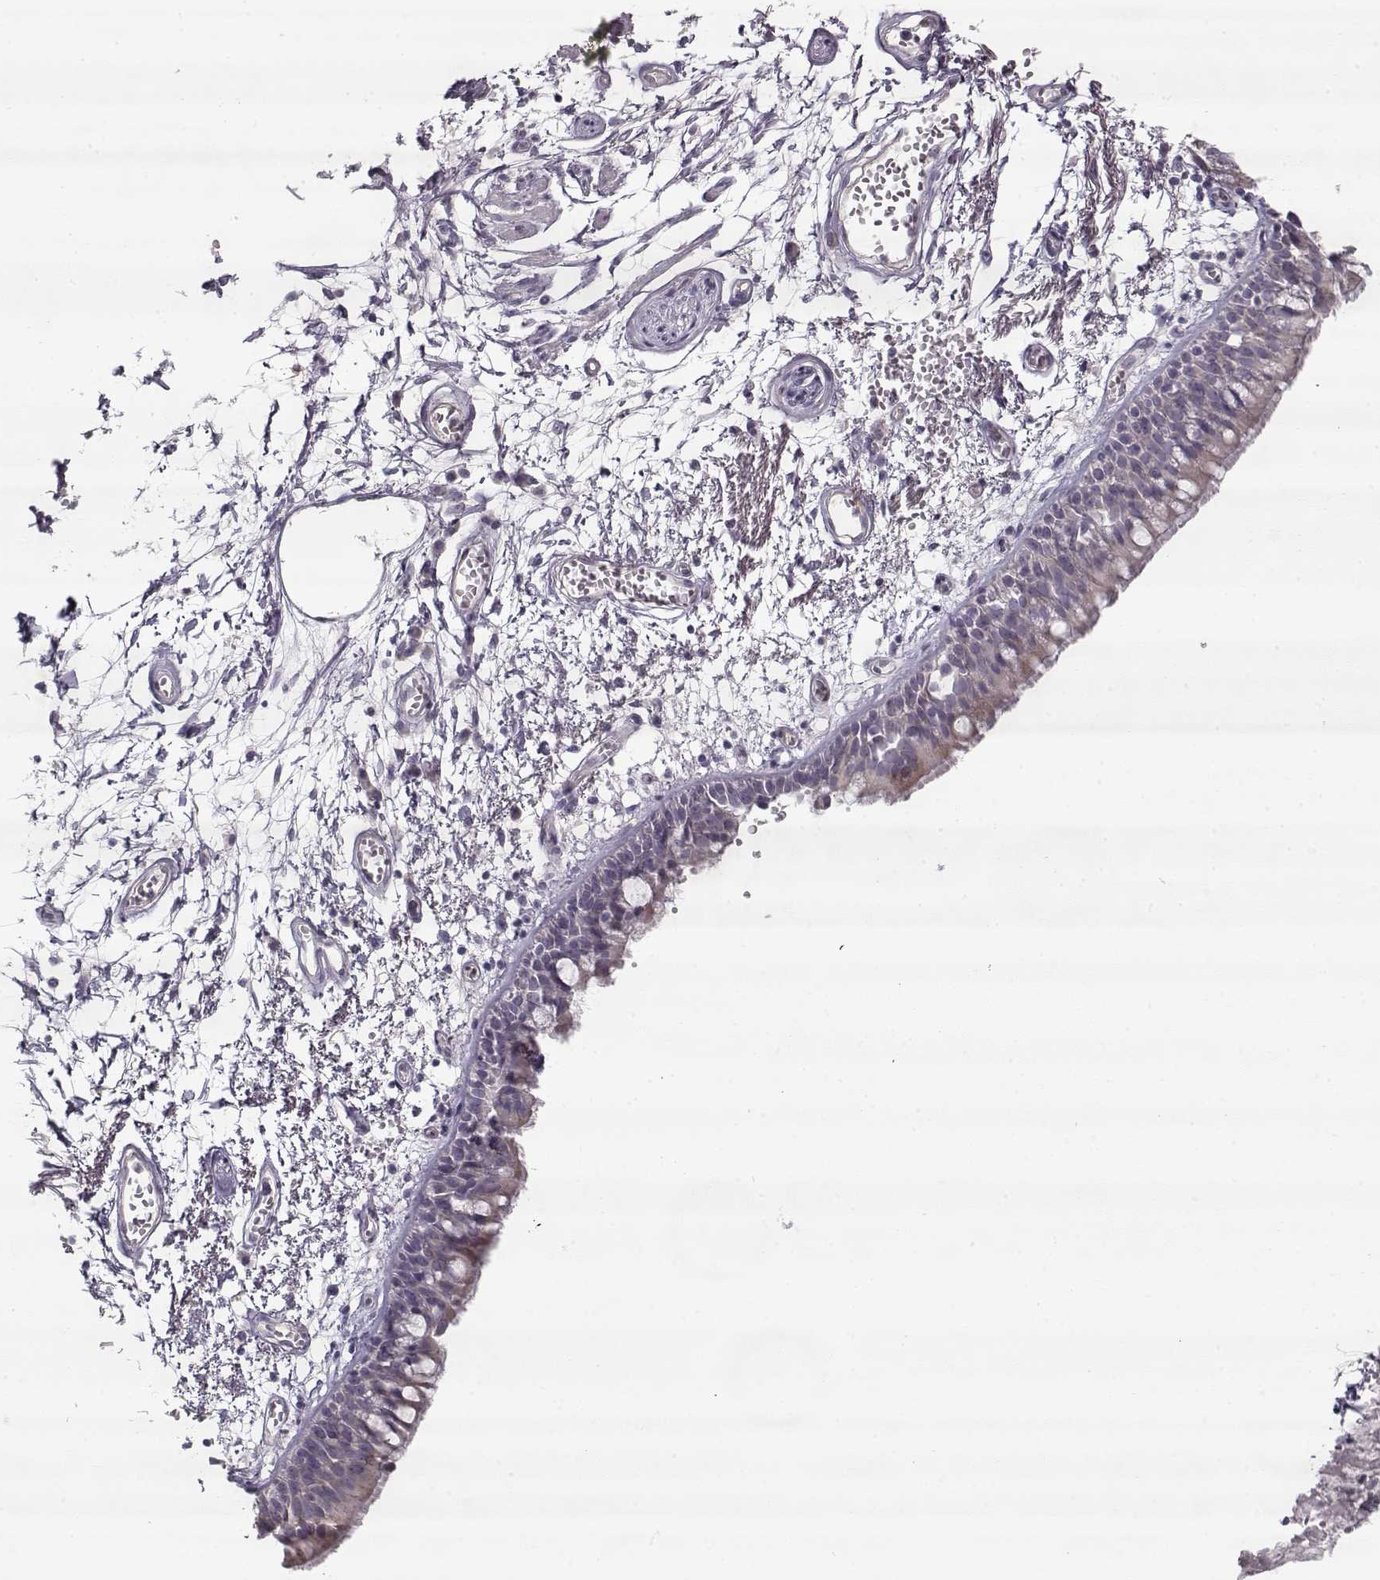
{"staining": {"intensity": "negative", "quantity": "none", "location": "none"}, "tissue": "bronchus", "cell_type": "Respiratory epithelial cells", "image_type": "normal", "snomed": [{"axis": "morphology", "description": "Normal tissue, NOS"}, {"axis": "morphology", "description": "Squamous cell carcinoma, NOS"}, {"axis": "topography", "description": "Cartilage tissue"}, {"axis": "topography", "description": "Bronchus"}, {"axis": "topography", "description": "Lung"}], "caption": "Bronchus stained for a protein using IHC displays no expression respiratory epithelial cells.", "gene": "PNMT", "patient": {"sex": "male", "age": 66}}